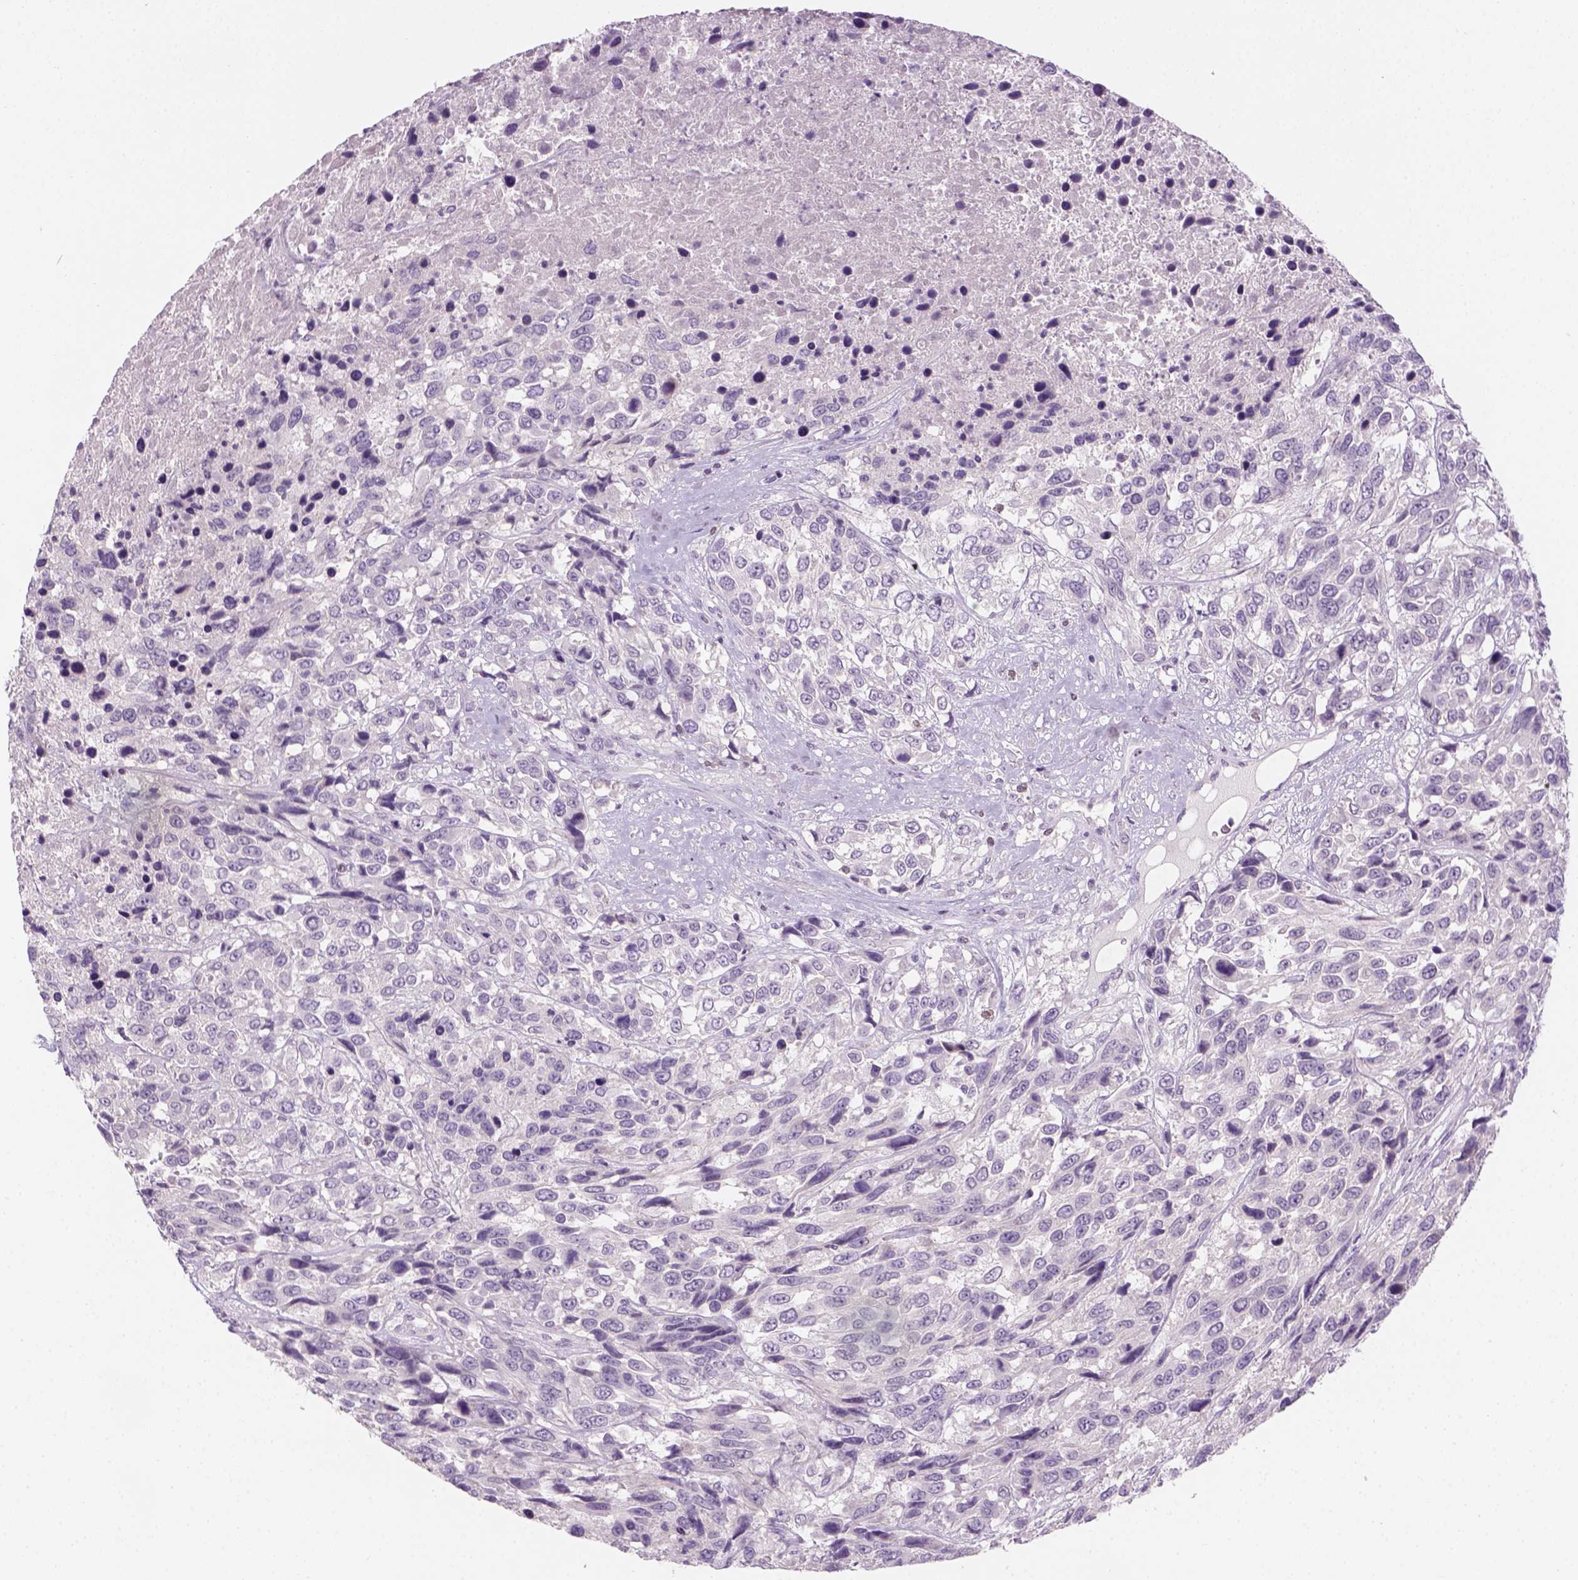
{"staining": {"intensity": "negative", "quantity": "none", "location": "none"}, "tissue": "urothelial cancer", "cell_type": "Tumor cells", "image_type": "cancer", "snomed": [{"axis": "morphology", "description": "Urothelial carcinoma, High grade"}, {"axis": "topography", "description": "Urinary bladder"}], "caption": "This is an immunohistochemistry (IHC) photomicrograph of human urothelial cancer. There is no staining in tumor cells.", "gene": "GFI1B", "patient": {"sex": "female", "age": 70}}